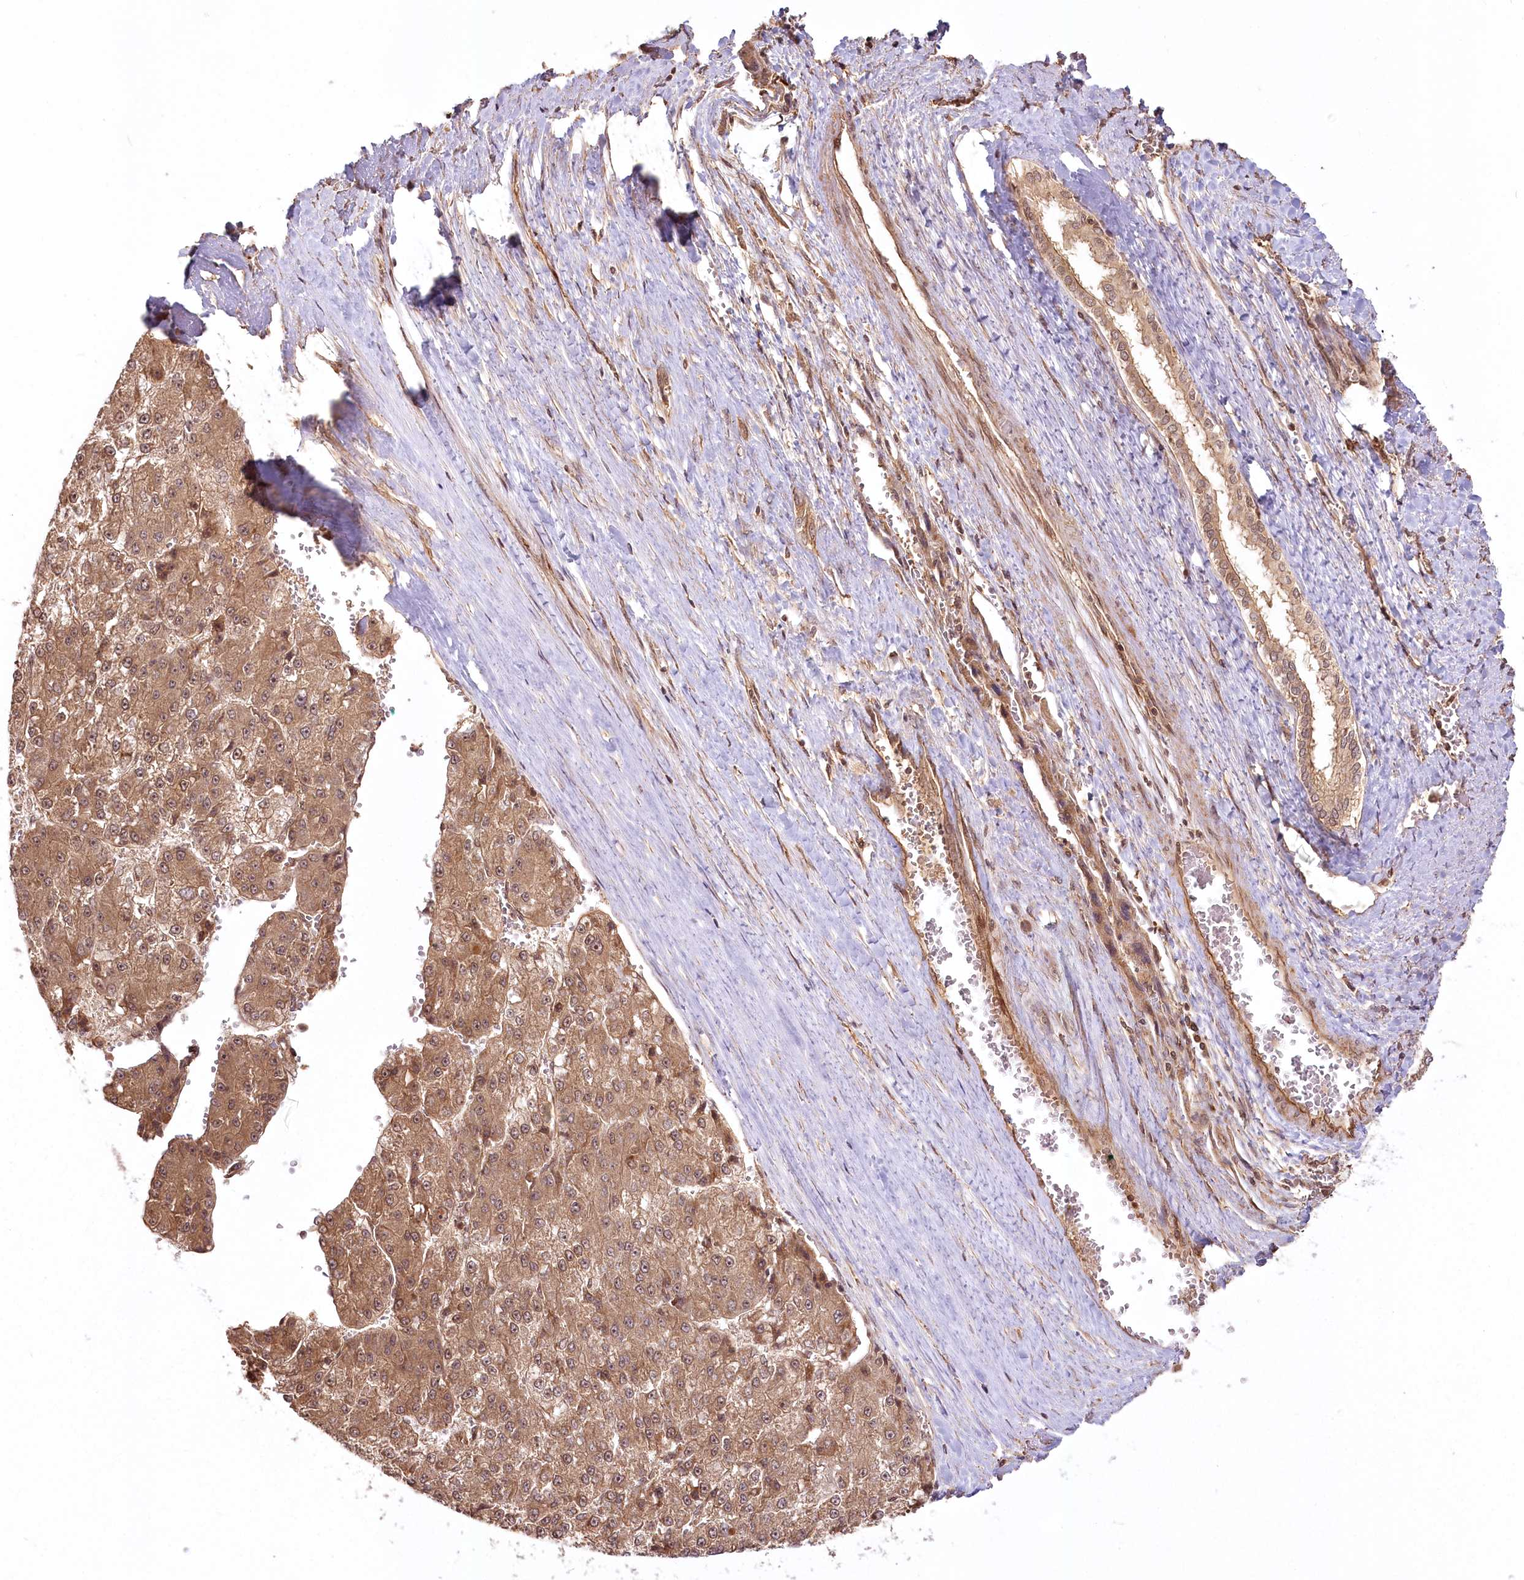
{"staining": {"intensity": "moderate", "quantity": ">75%", "location": "cytoplasmic/membranous,nuclear"}, "tissue": "liver cancer", "cell_type": "Tumor cells", "image_type": "cancer", "snomed": [{"axis": "morphology", "description": "Carcinoma, Hepatocellular, NOS"}, {"axis": "topography", "description": "Liver"}], "caption": "IHC of human liver cancer reveals medium levels of moderate cytoplasmic/membranous and nuclear staining in approximately >75% of tumor cells.", "gene": "R3HDM2", "patient": {"sex": "female", "age": 73}}